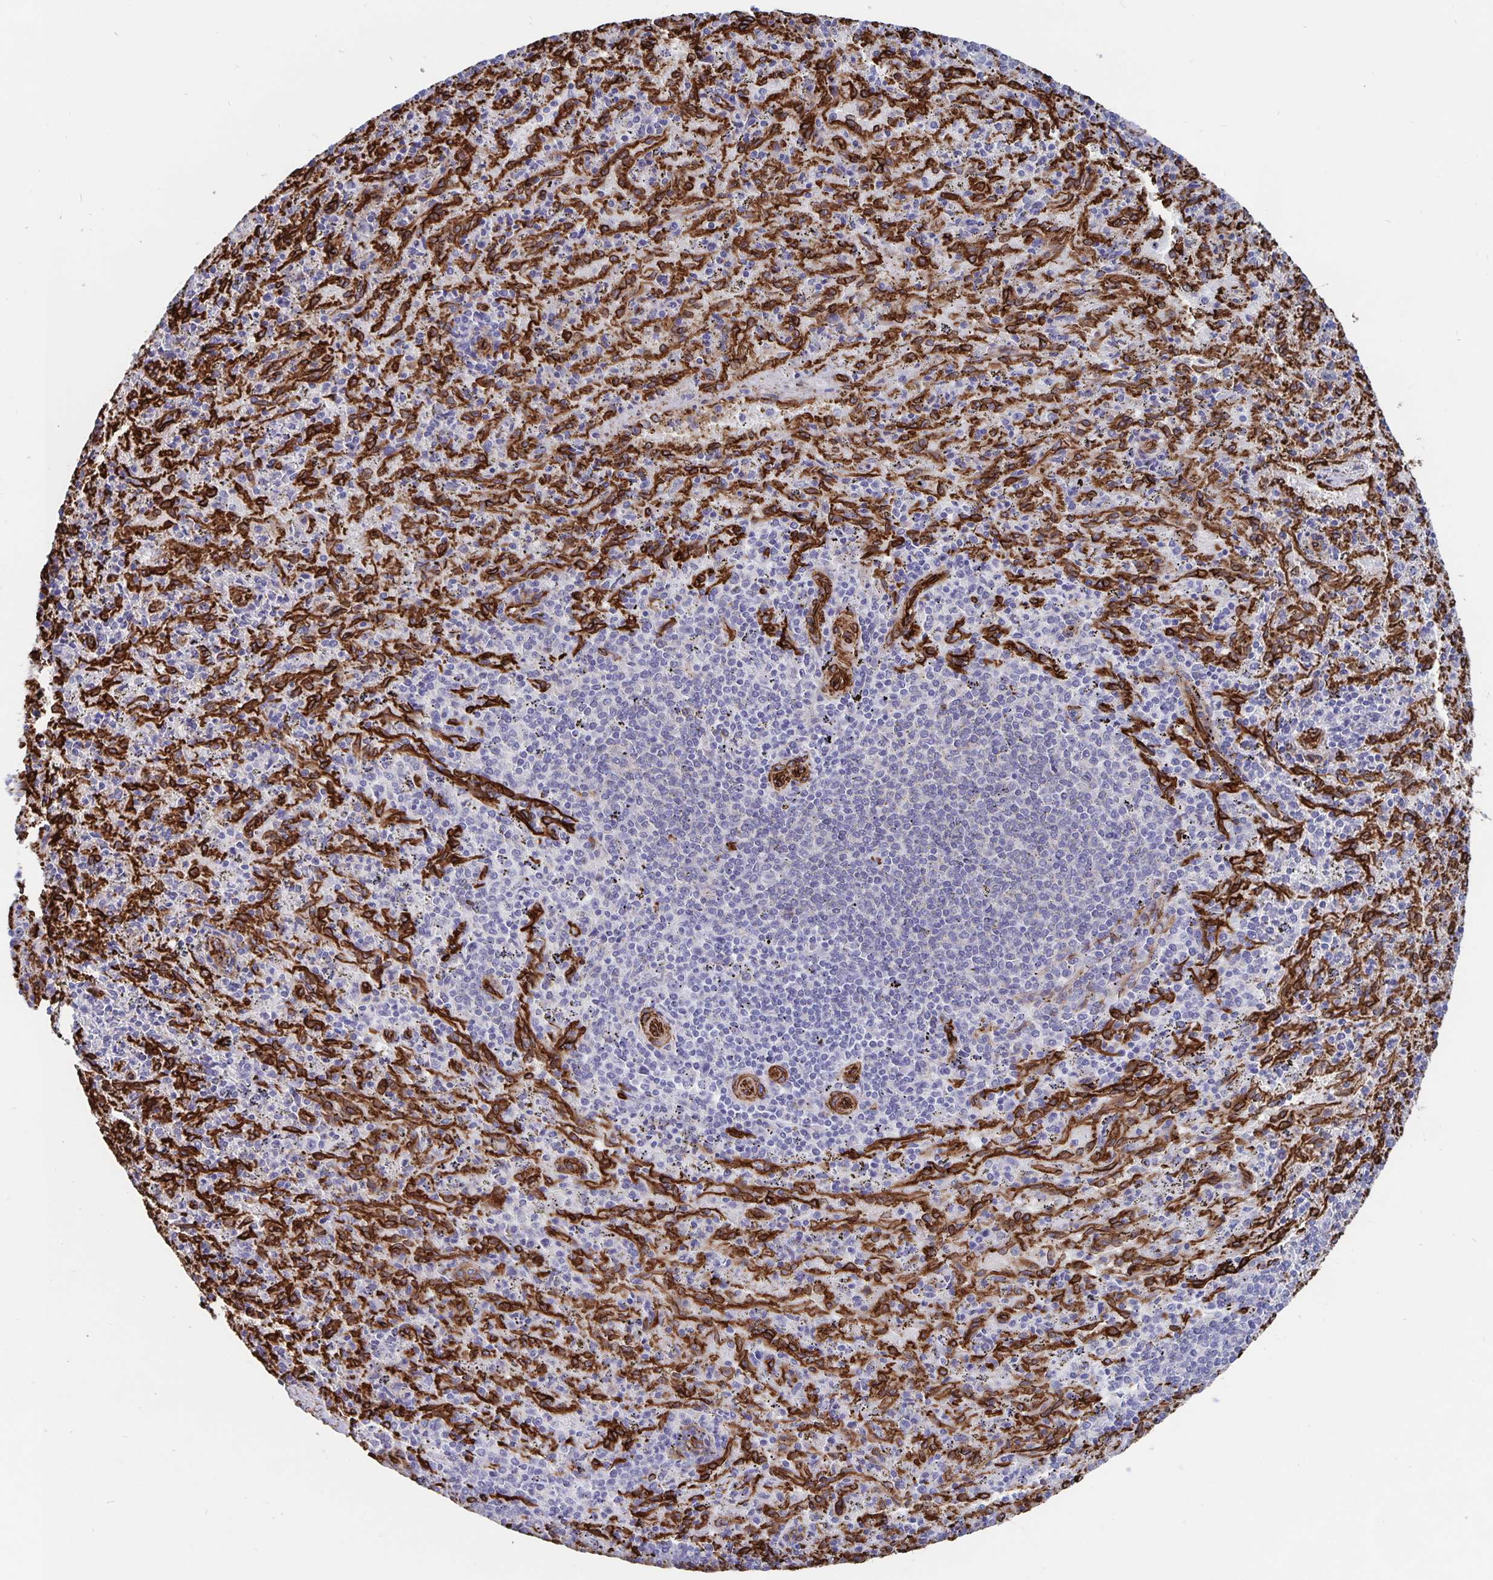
{"staining": {"intensity": "negative", "quantity": "none", "location": "none"}, "tissue": "spleen", "cell_type": "Cells in red pulp", "image_type": "normal", "snomed": [{"axis": "morphology", "description": "Normal tissue, NOS"}, {"axis": "topography", "description": "Spleen"}], "caption": "The immunohistochemistry (IHC) image has no significant staining in cells in red pulp of spleen.", "gene": "DCHS2", "patient": {"sex": "male", "age": 57}}